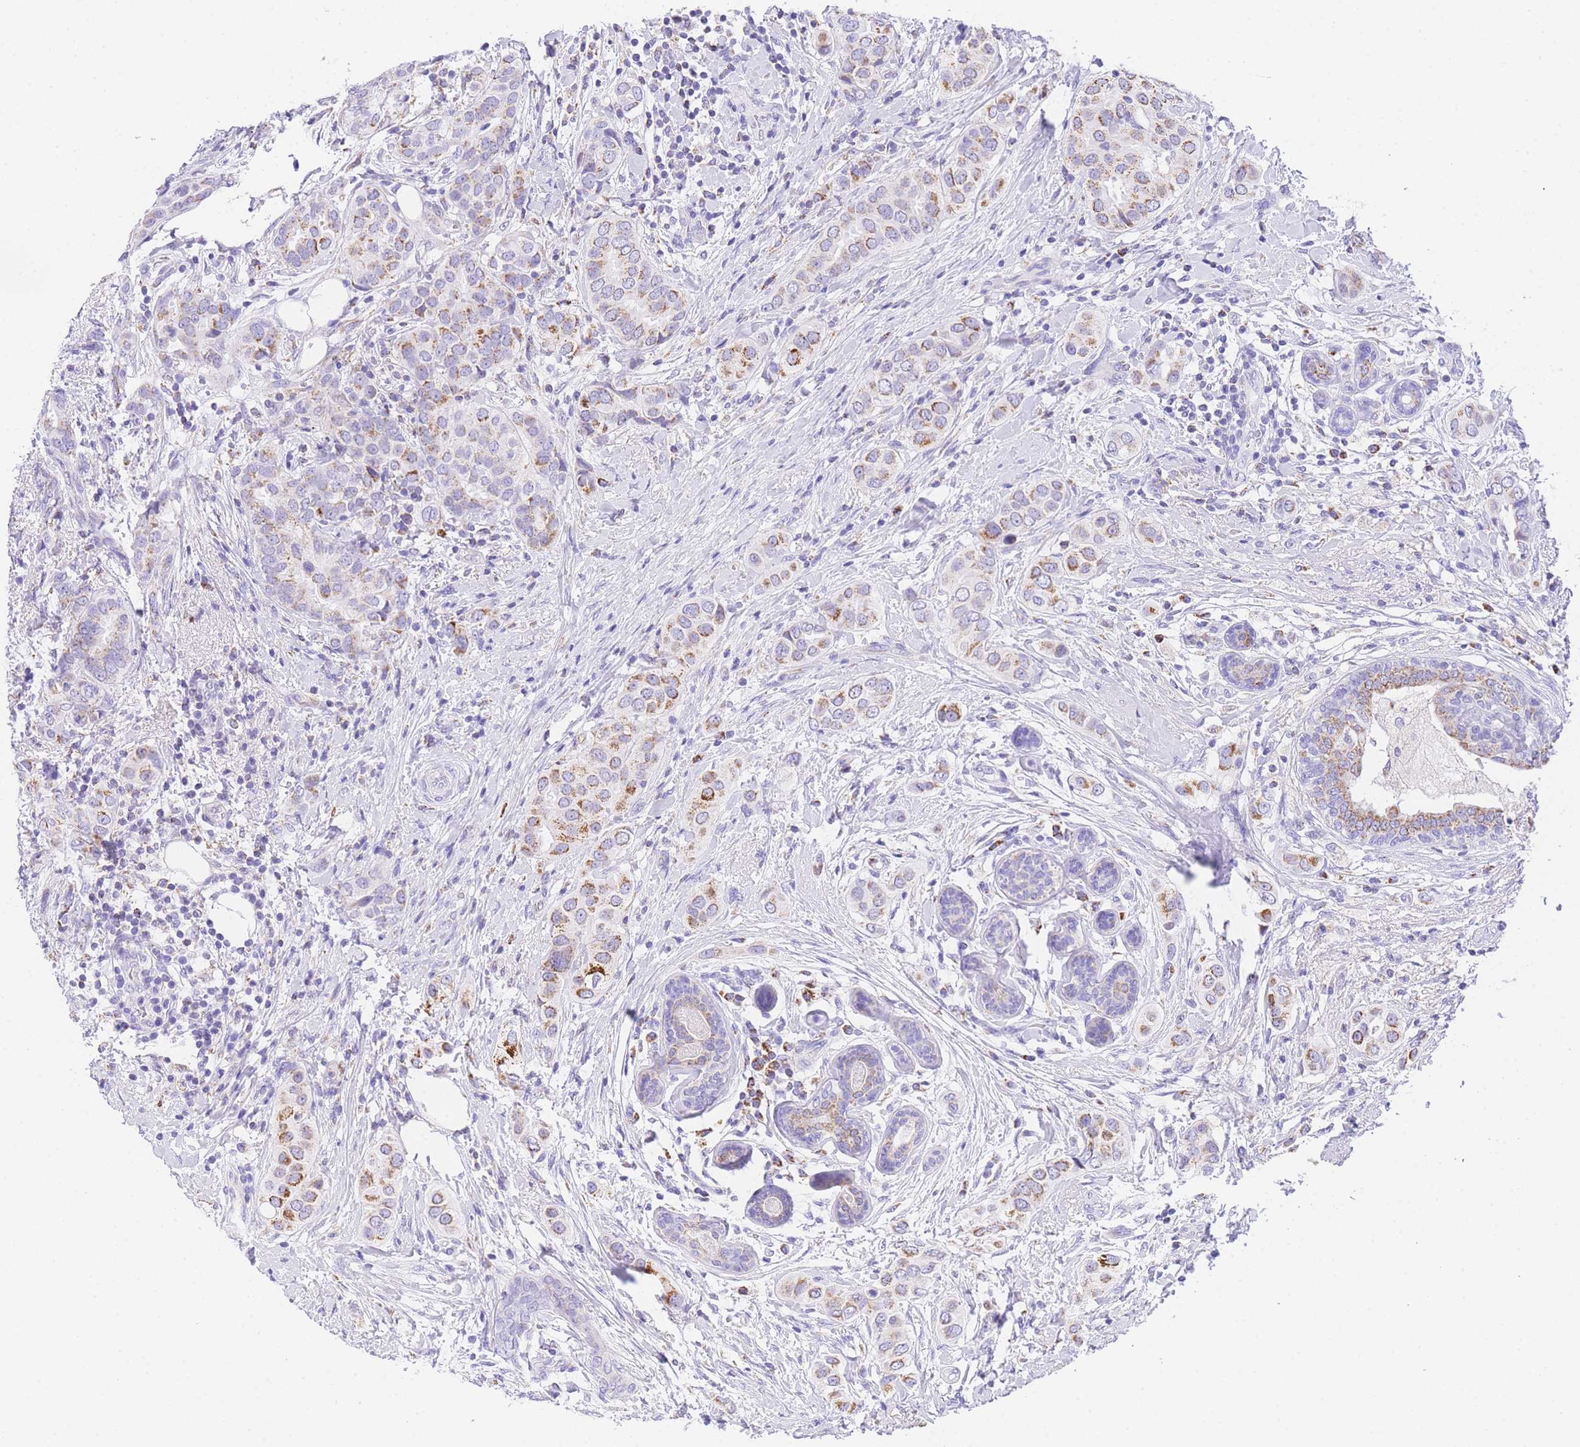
{"staining": {"intensity": "strong", "quantity": "<25%", "location": "cytoplasmic/membranous"}, "tissue": "breast cancer", "cell_type": "Tumor cells", "image_type": "cancer", "snomed": [{"axis": "morphology", "description": "Lobular carcinoma"}, {"axis": "topography", "description": "Breast"}], "caption": "The micrograph reveals staining of breast cancer, revealing strong cytoplasmic/membranous protein positivity (brown color) within tumor cells.", "gene": "NKD2", "patient": {"sex": "female", "age": 51}}